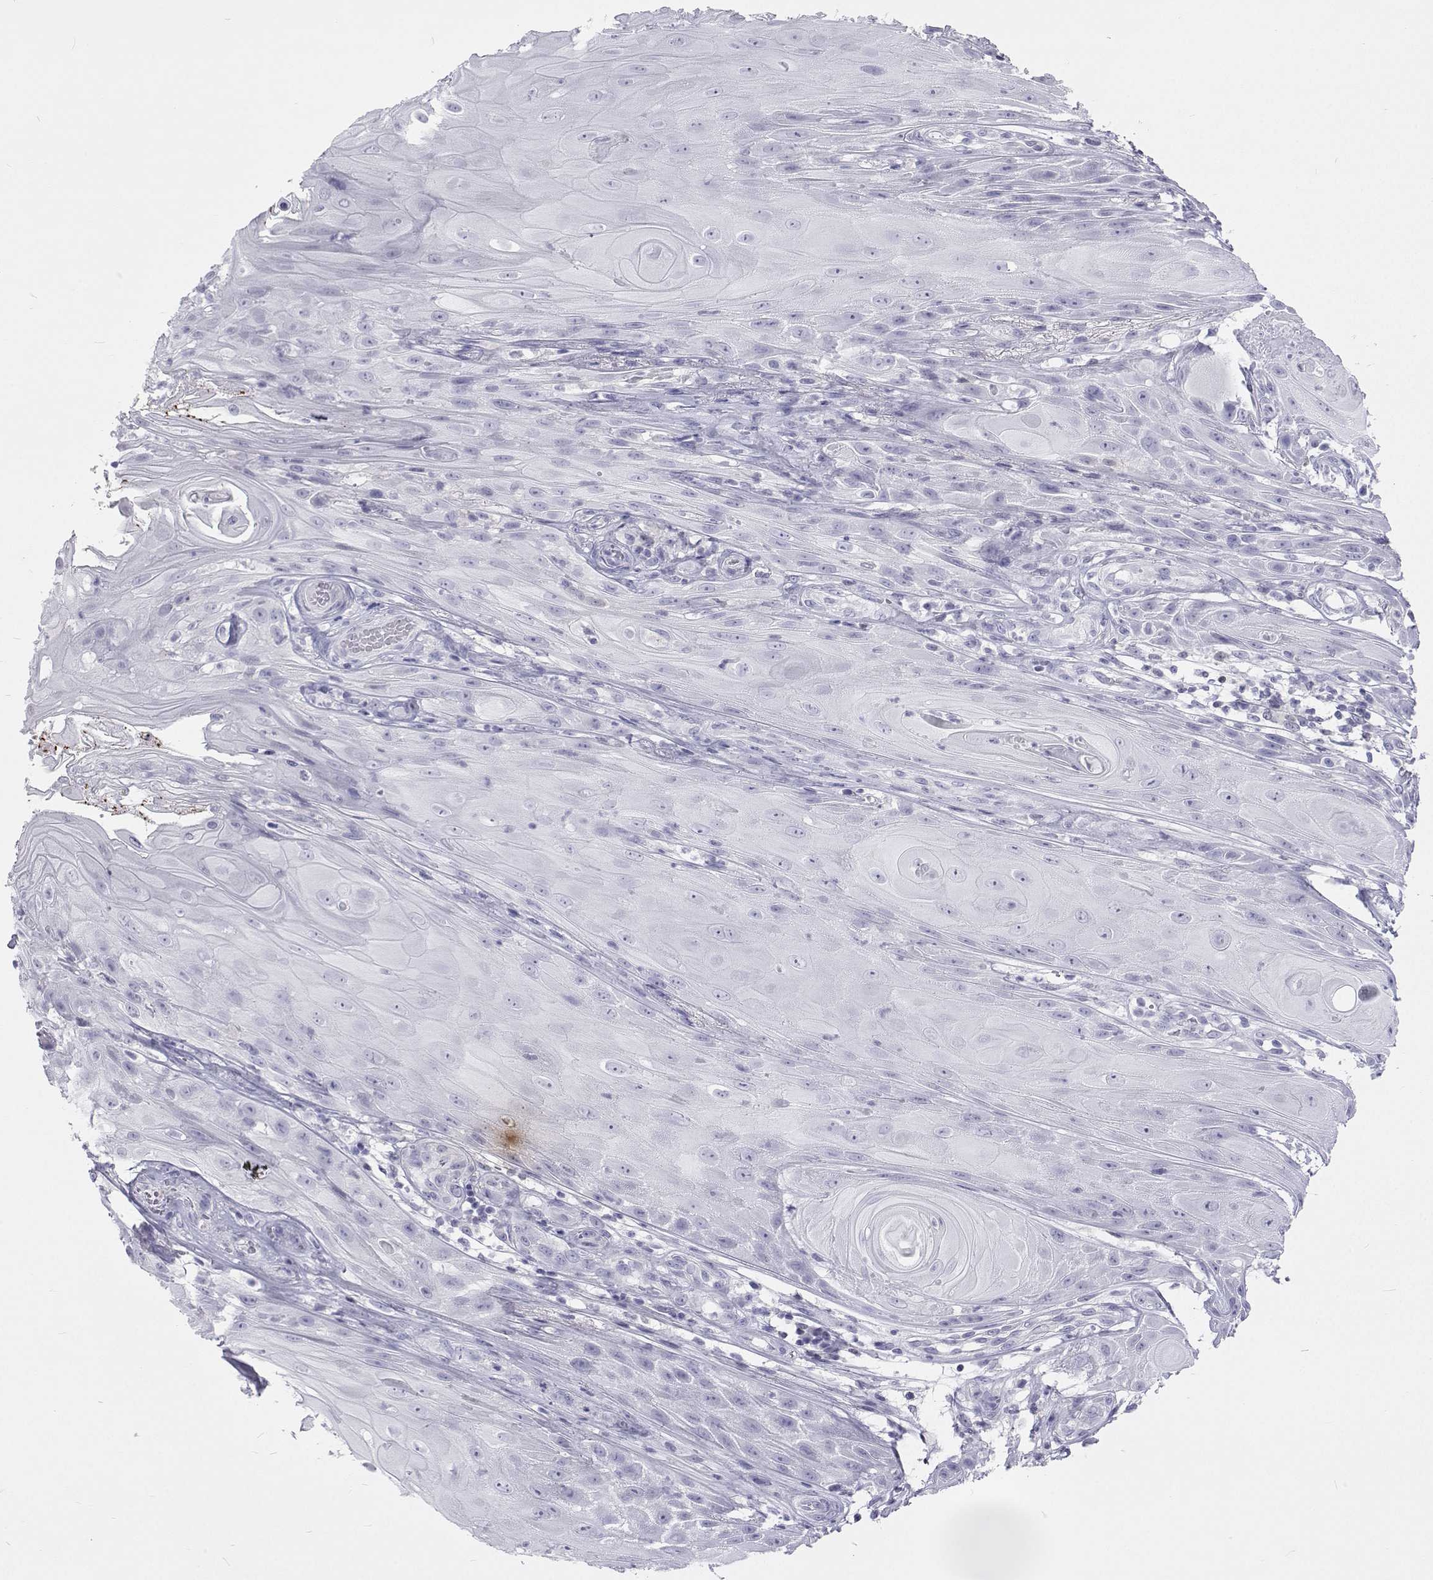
{"staining": {"intensity": "negative", "quantity": "none", "location": "none"}, "tissue": "skin cancer", "cell_type": "Tumor cells", "image_type": "cancer", "snomed": [{"axis": "morphology", "description": "Squamous cell carcinoma, NOS"}, {"axis": "topography", "description": "Skin"}], "caption": "A high-resolution micrograph shows immunohistochemistry staining of skin cancer (squamous cell carcinoma), which displays no significant expression in tumor cells.", "gene": "GALM", "patient": {"sex": "male", "age": 62}}